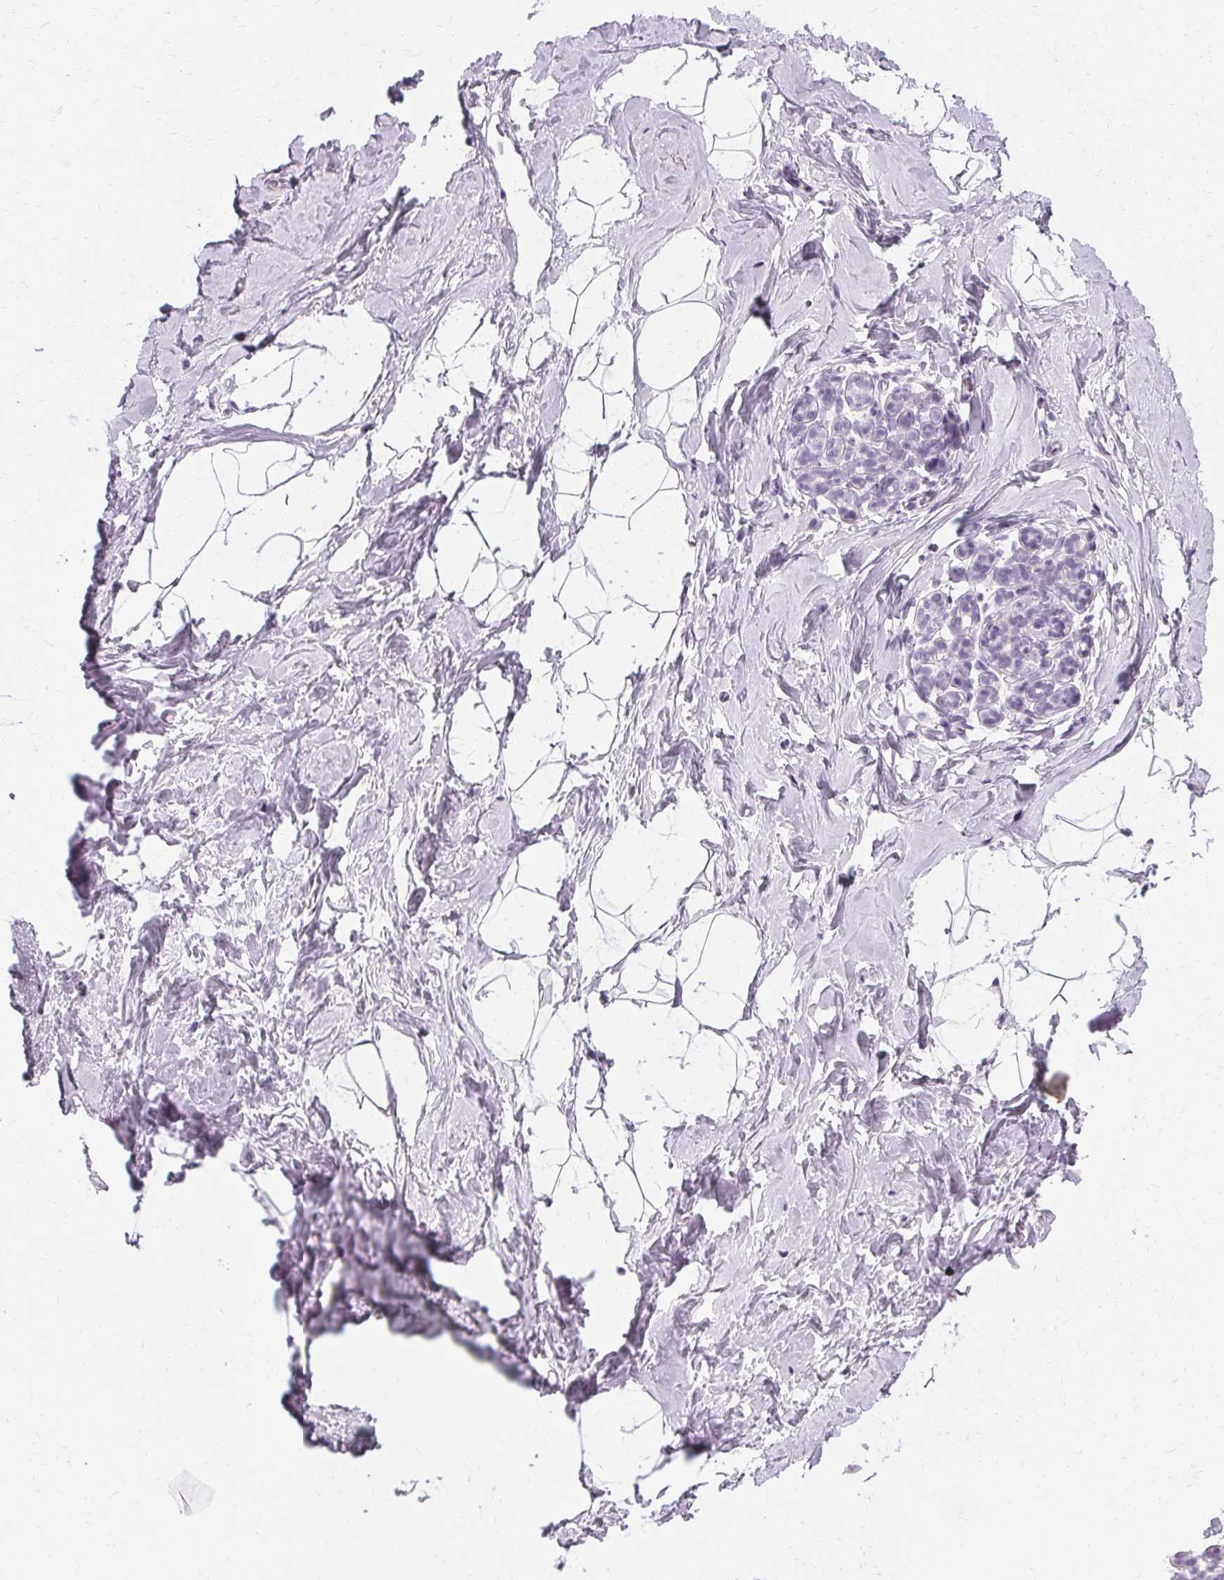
{"staining": {"intensity": "negative", "quantity": "none", "location": "none"}, "tissue": "breast", "cell_type": "Adipocytes", "image_type": "normal", "snomed": [{"axis": "morphology", "description": "Normal tissue, NOS"}, {"axis": "topography", "description": "Breast"}], "caption": "There is no significant positivity in adipocytes of breast.", "gene": "KRT6A", "patient": {"sex": "female", "age": 32}}